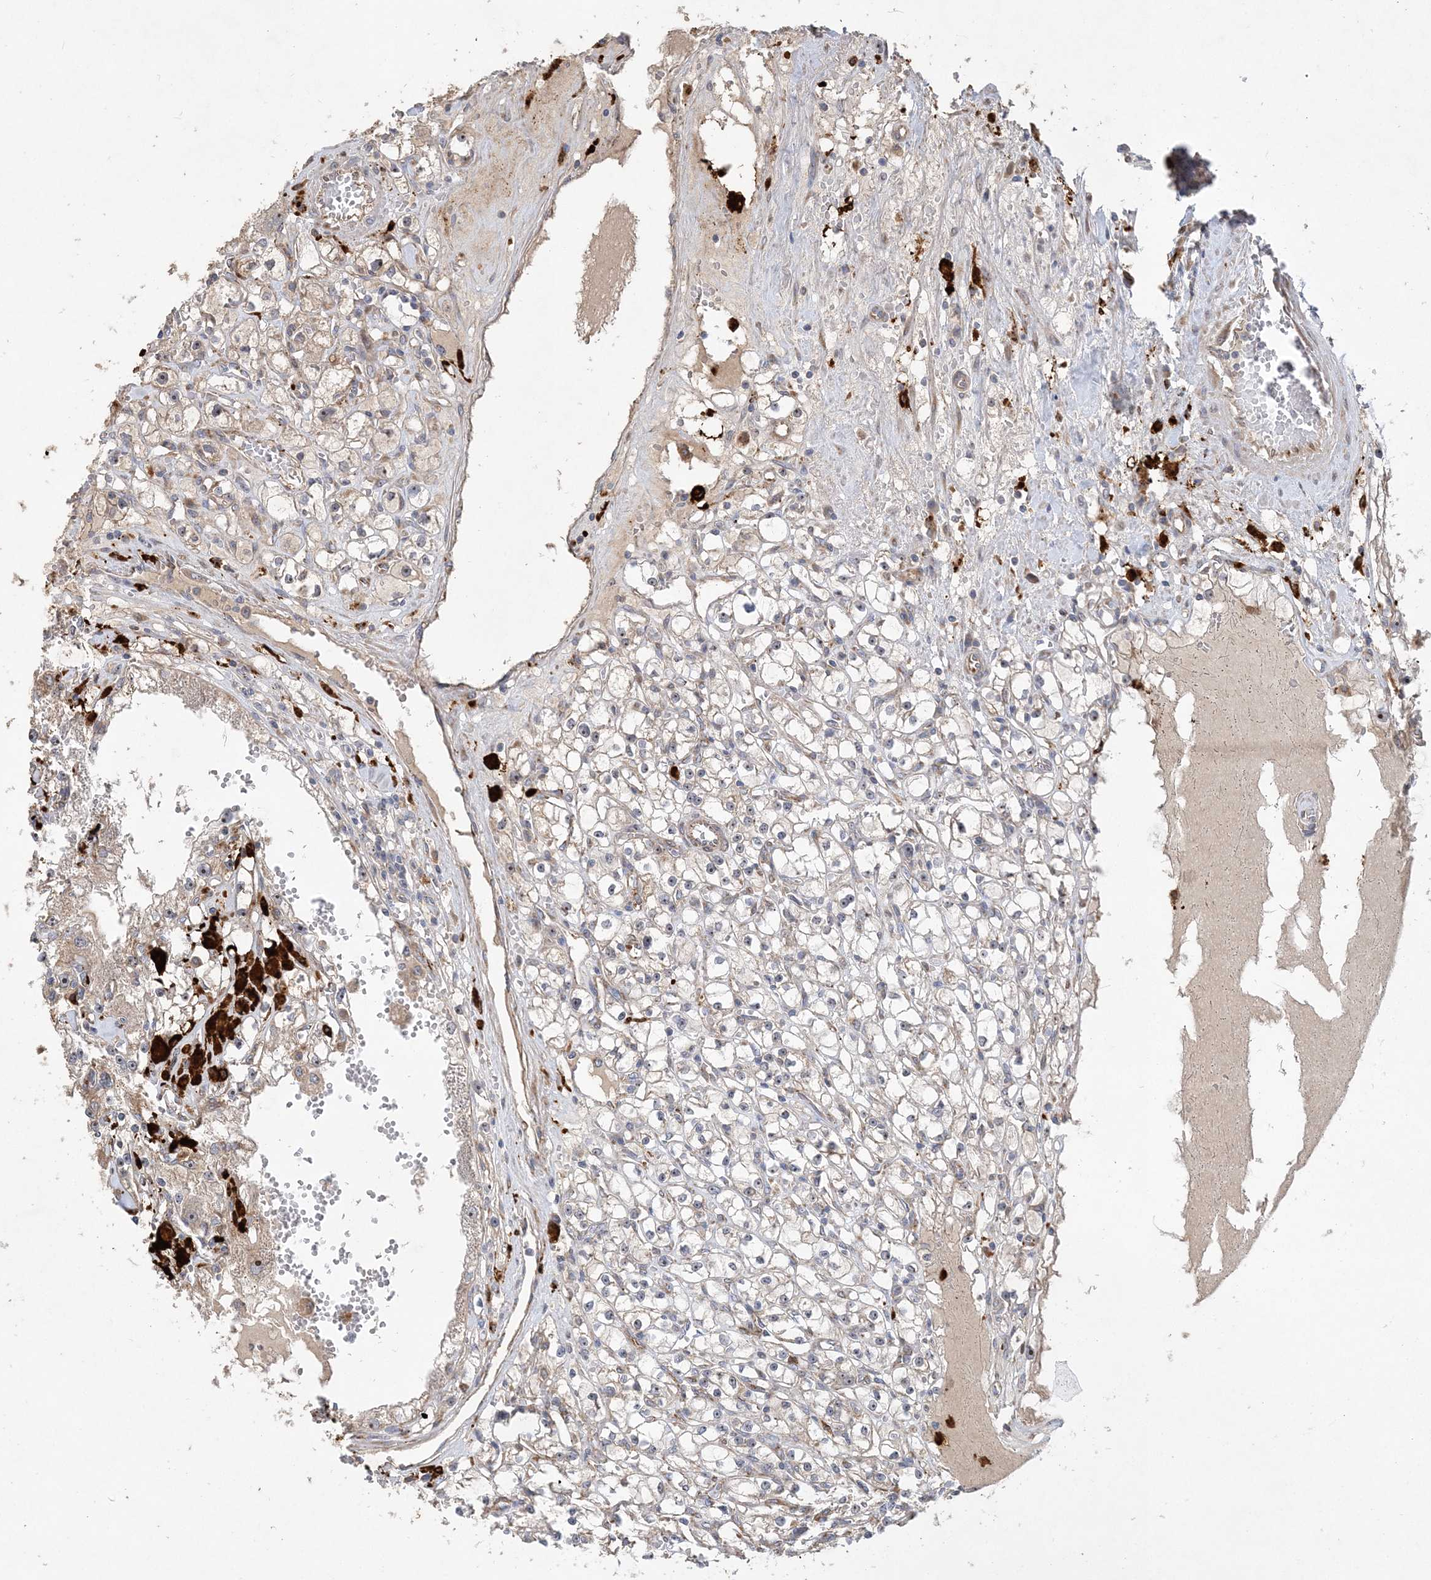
{"staining": {"intensity": "negative", "quantity": "none", "location": "none"}, "tissue": "renal cancer", "cell_type": "Tumor cells", "image_type": "cancer", "snomed": [{"axis": "morphology", "description": "Adenocarcinoma, NOS"}, {"axis": "topography", "description": "Kidney"}], "caption": "Image shows no significant protein positivity in tumor cells of renal cancer.", "gene": "FEZ2", "patient": {"sex": "male", "age": 56}}